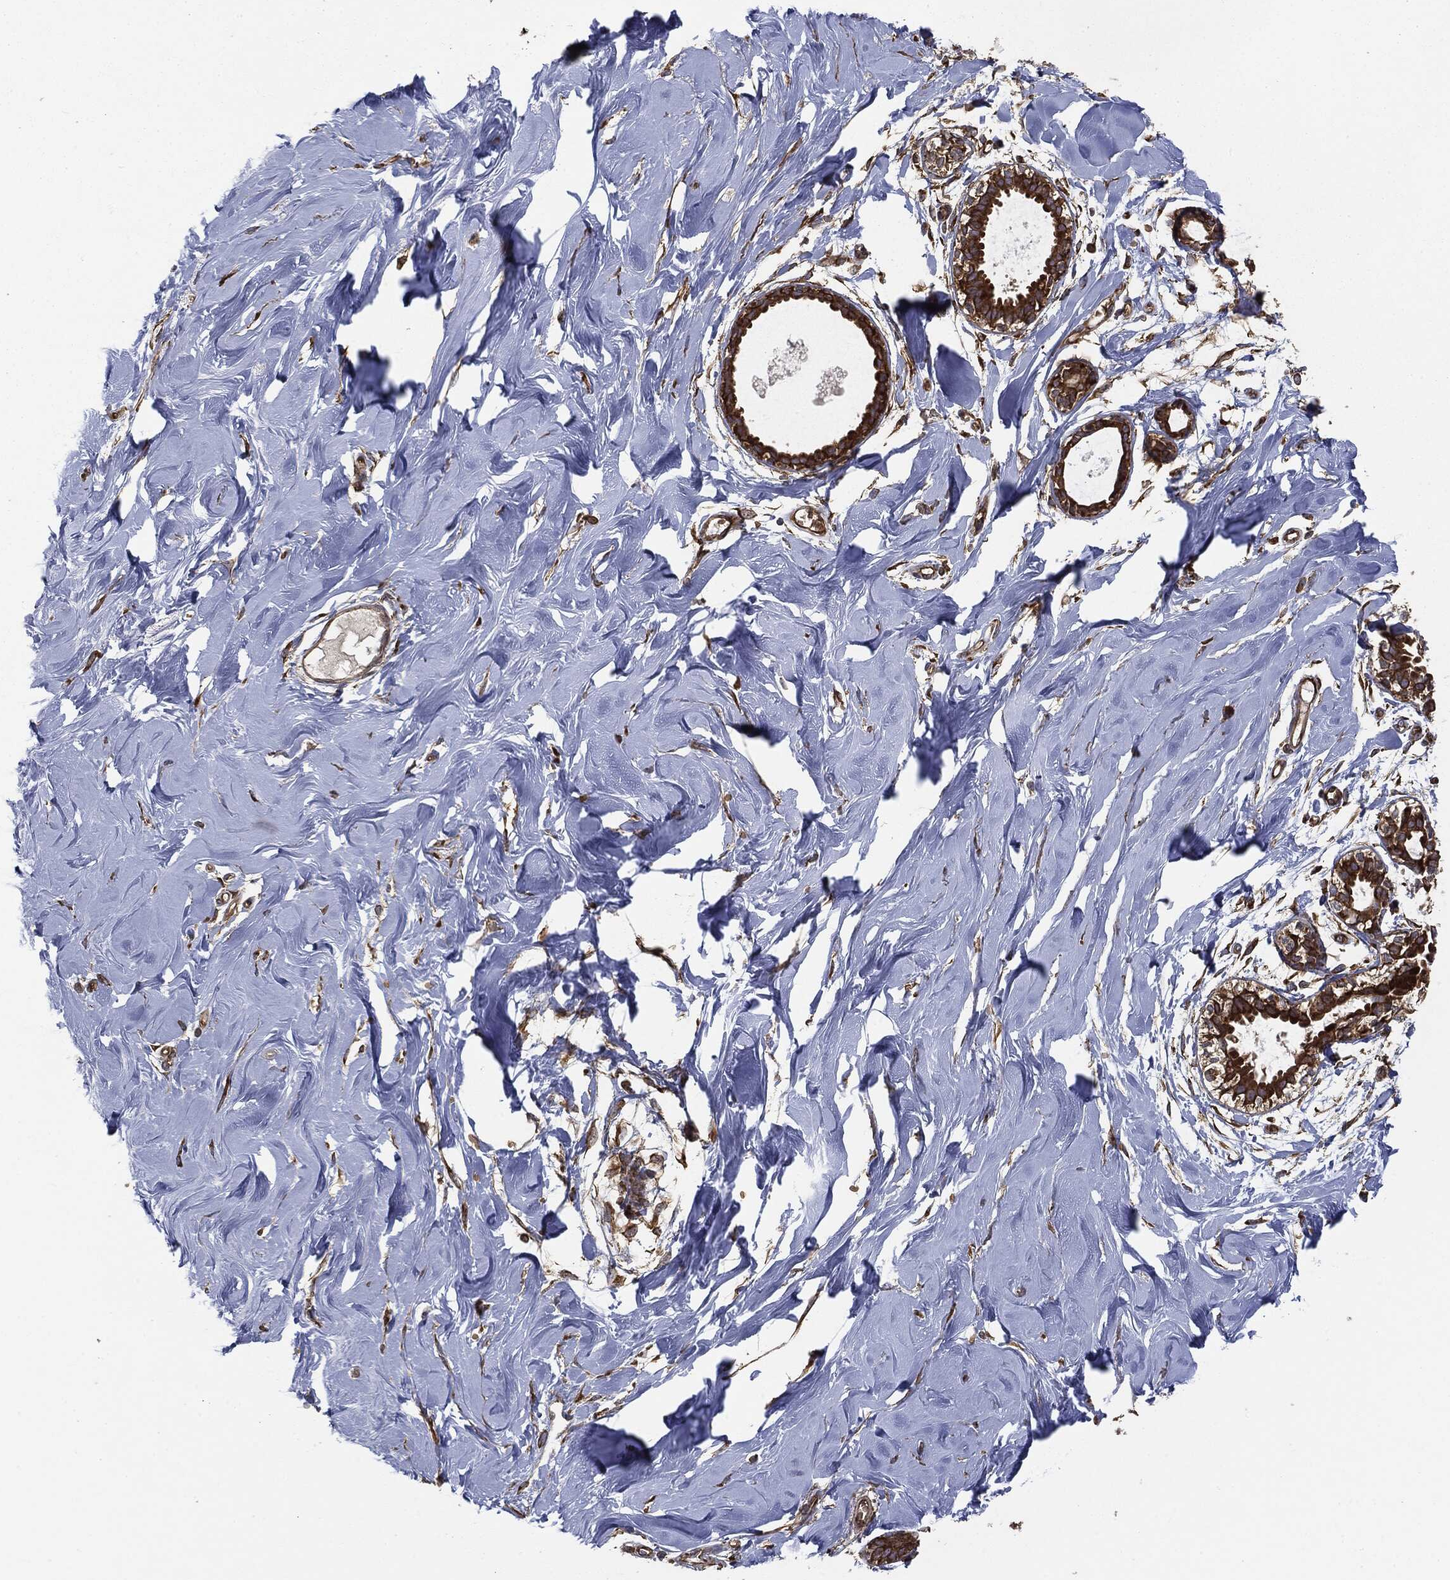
{"staining": {"intensity": "strong", "quantity": "<25%", "location": "cytoplasmic/membranous"}, "tissue": "soft tissue", "cell_type": "Fibroblasts", "image_type": "normal", "snomed": [{"axis": "morphology", "description": "Normal tissue, NOS"}, {"axis": "topography", "description": "Breast"}], "caption": "DAB immunohistochemical staining of benign human soft tissue shows strong cytoplasmic/membranous protein staining in about <25% of fibroblasts.", "gene": "EIF2AK2", "patient": {"sex": "female", "age": 49}}